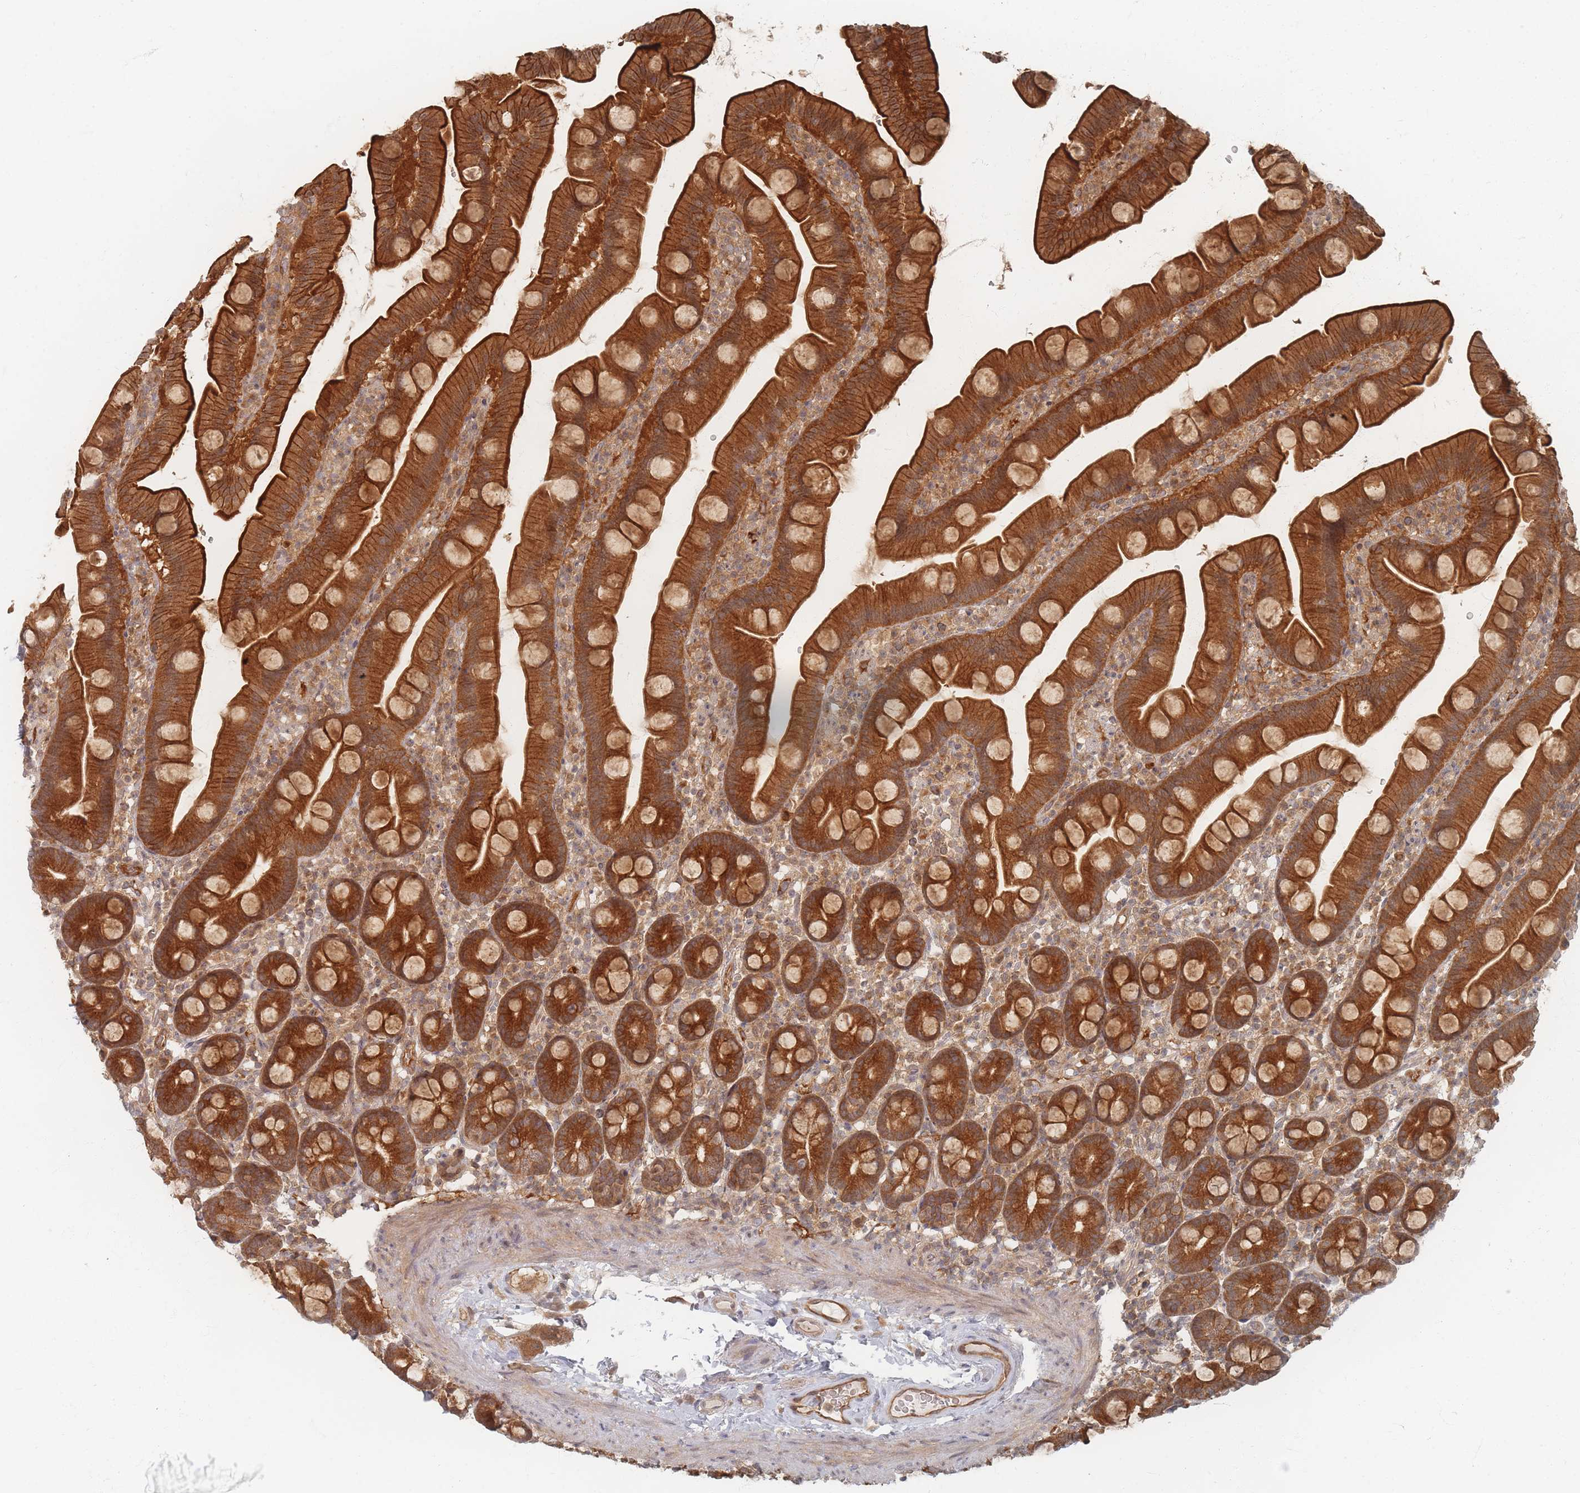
{"staining": {"intensity": "strong", "quantity": ">75%", "location": "cytoplasmic/membranous"}, "tissue": "small intestine", "cell_type": "Glandular cells", "image_type": "normal", "snomed": [{"axis": "morphology", "description": "Normal tissue, NOS"}, {"axis": "topography", "description": "Small intestine"}], "caption": "The photomicrograph reveals a brown stain indicating the presence of a protein in the cytoplasmic/membranous of glandular cells in small intestine. (IHC, brightfield microscopy, high magnification).", "gene": "PSMD9", "patient": {"sex": "female", "age": 68}}